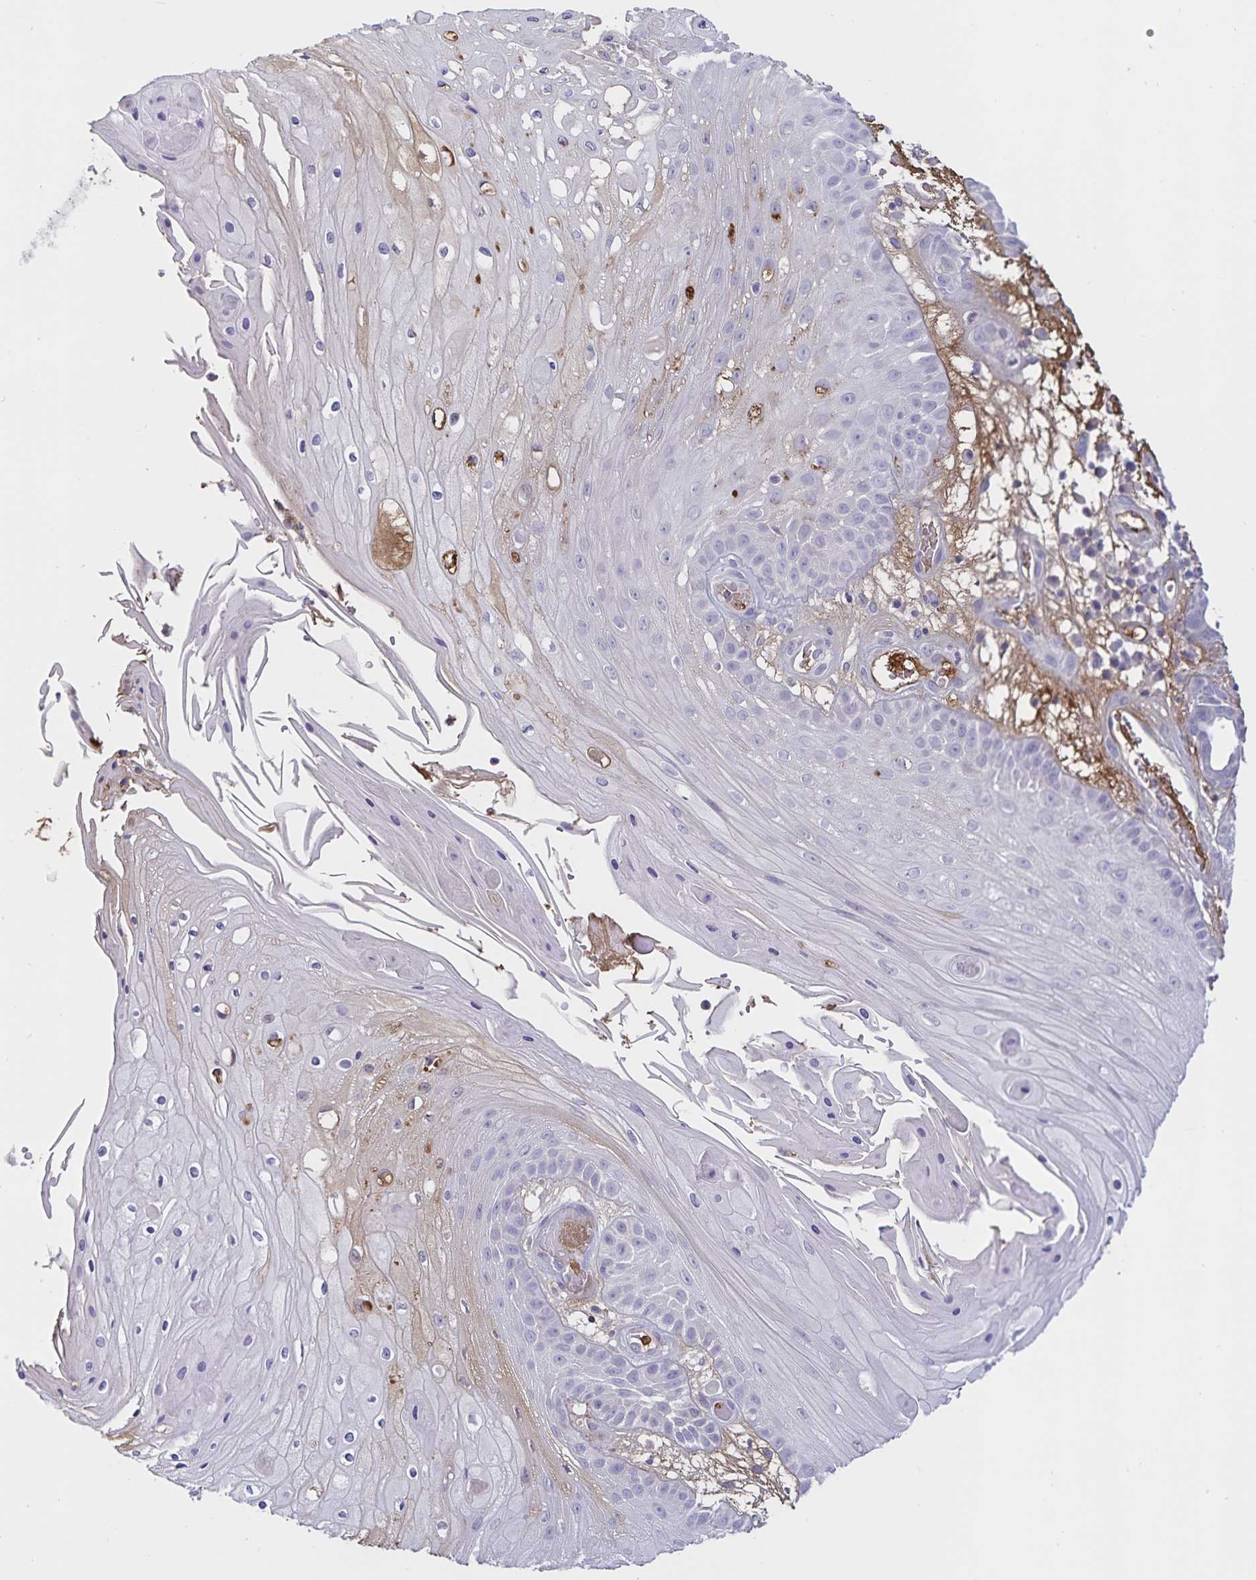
{"staining": {"intensity": "negative", "quantity": "none", "location": "none"}, "tissue": "skin cancer", "cell_type": "Tumor cells", "image_type": "cancer", "snomed": [{"axis": "morphology", "description": "Squamous cell carcinoma, NOS"}, {"axis": "topography", "description": "Skin"}], "caption": "IHC of human skin cancer demonstrates no expression in tumor cells.", "gene": "FGG", "patient": {"sex": "male", "age": 70}}